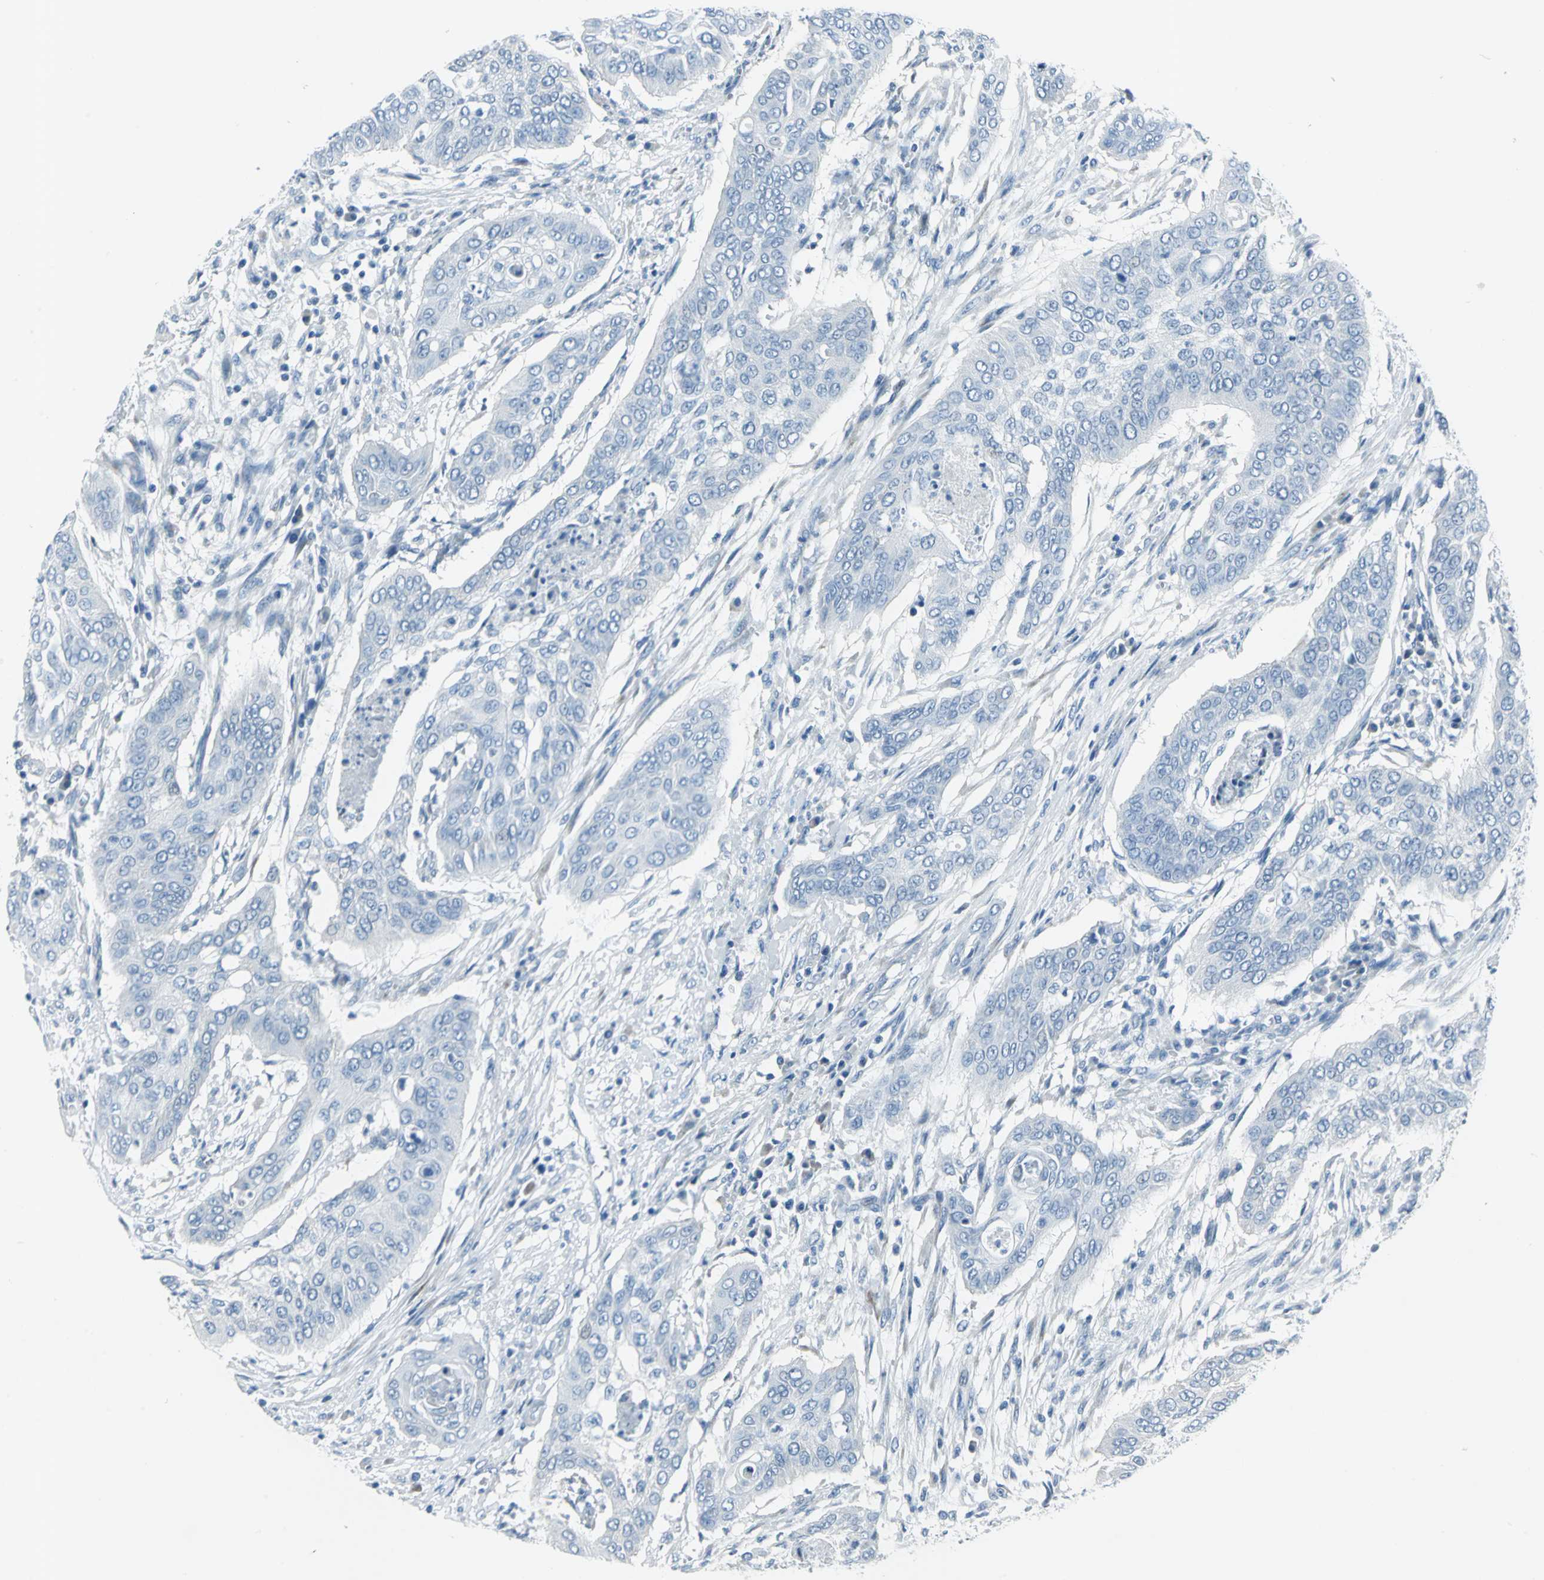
{"staining": {"intensity": "negative", "quantity": "none", "location": "none"}, "tissue": "cervical cancer", "cell_type": "Tumor cells", "image_type": "cancer", "snomed": [{"axis": "morphology", "description": "Squamous cell carcinoma, NOS"}, {"axis": "topography", "description": "Cervix"}], "caption": "Cervical squamous cell carcinoma was stained to show a protein in brown. There is no significant positivity in tumor cells.", "gene": "DNAI2", "patient": {"sex": "female", "age": 39}}